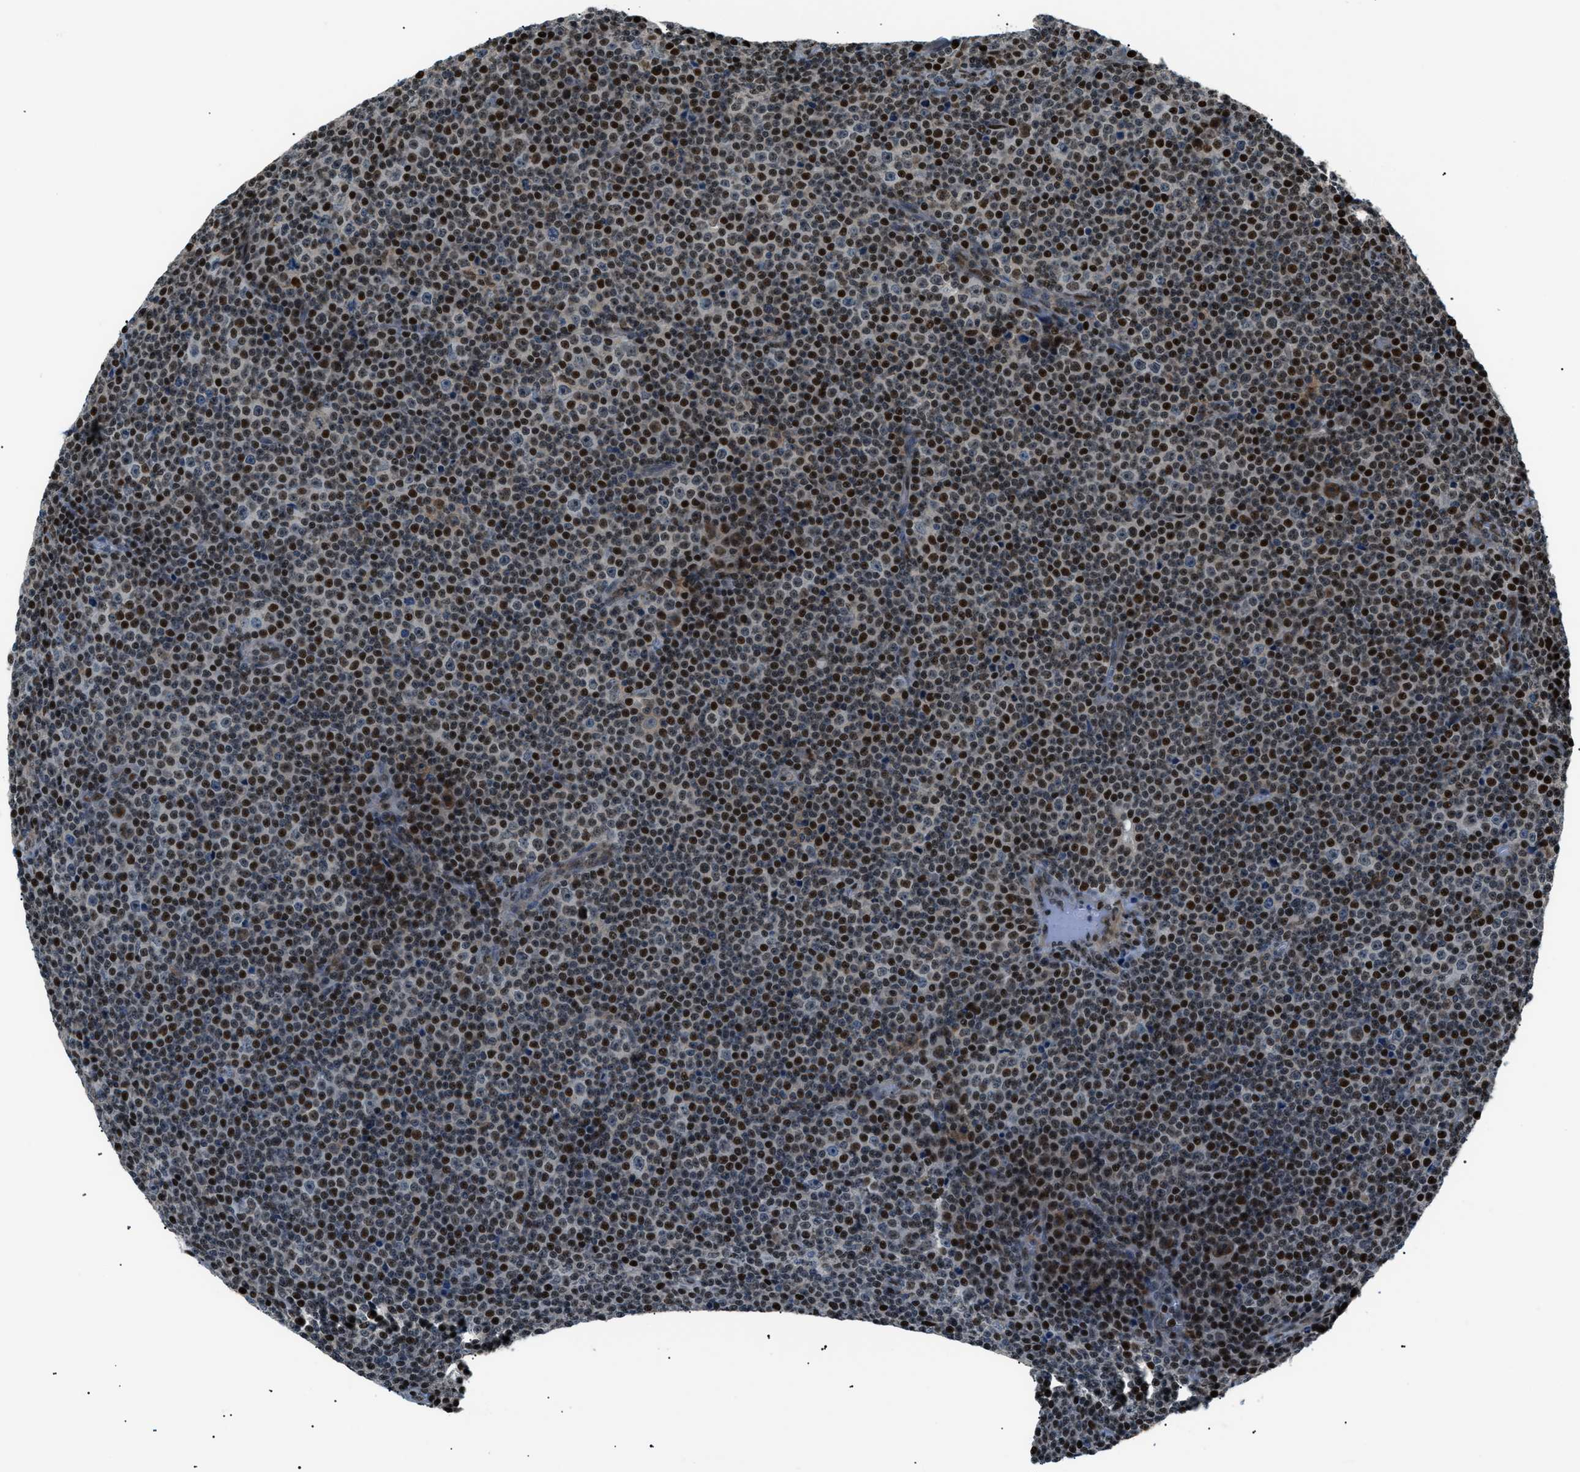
{"staining": {"intensity": "strong", "quantity": "25%-75%", "location": "nuclear"}, "tissue": "lymphoma", "cell_type": "Tumor cells", "image_type": "cancer", "snomed": [{"axis": "morphology", "description": "Malignant lymphoma, non-Hodgkin's type, Low grade"}, {"axis": "topography", "description": "Lymph node"}], "caption": "Immunohistochemistry of human malignant lymphoma, non-Hodgkin's type (low-grade) demonstrates high levels of strong nuclear positivity in about 25%-75% of tumor cells.", "gene": "PRKX", "patient": {"sex": "female", "age": 67}}